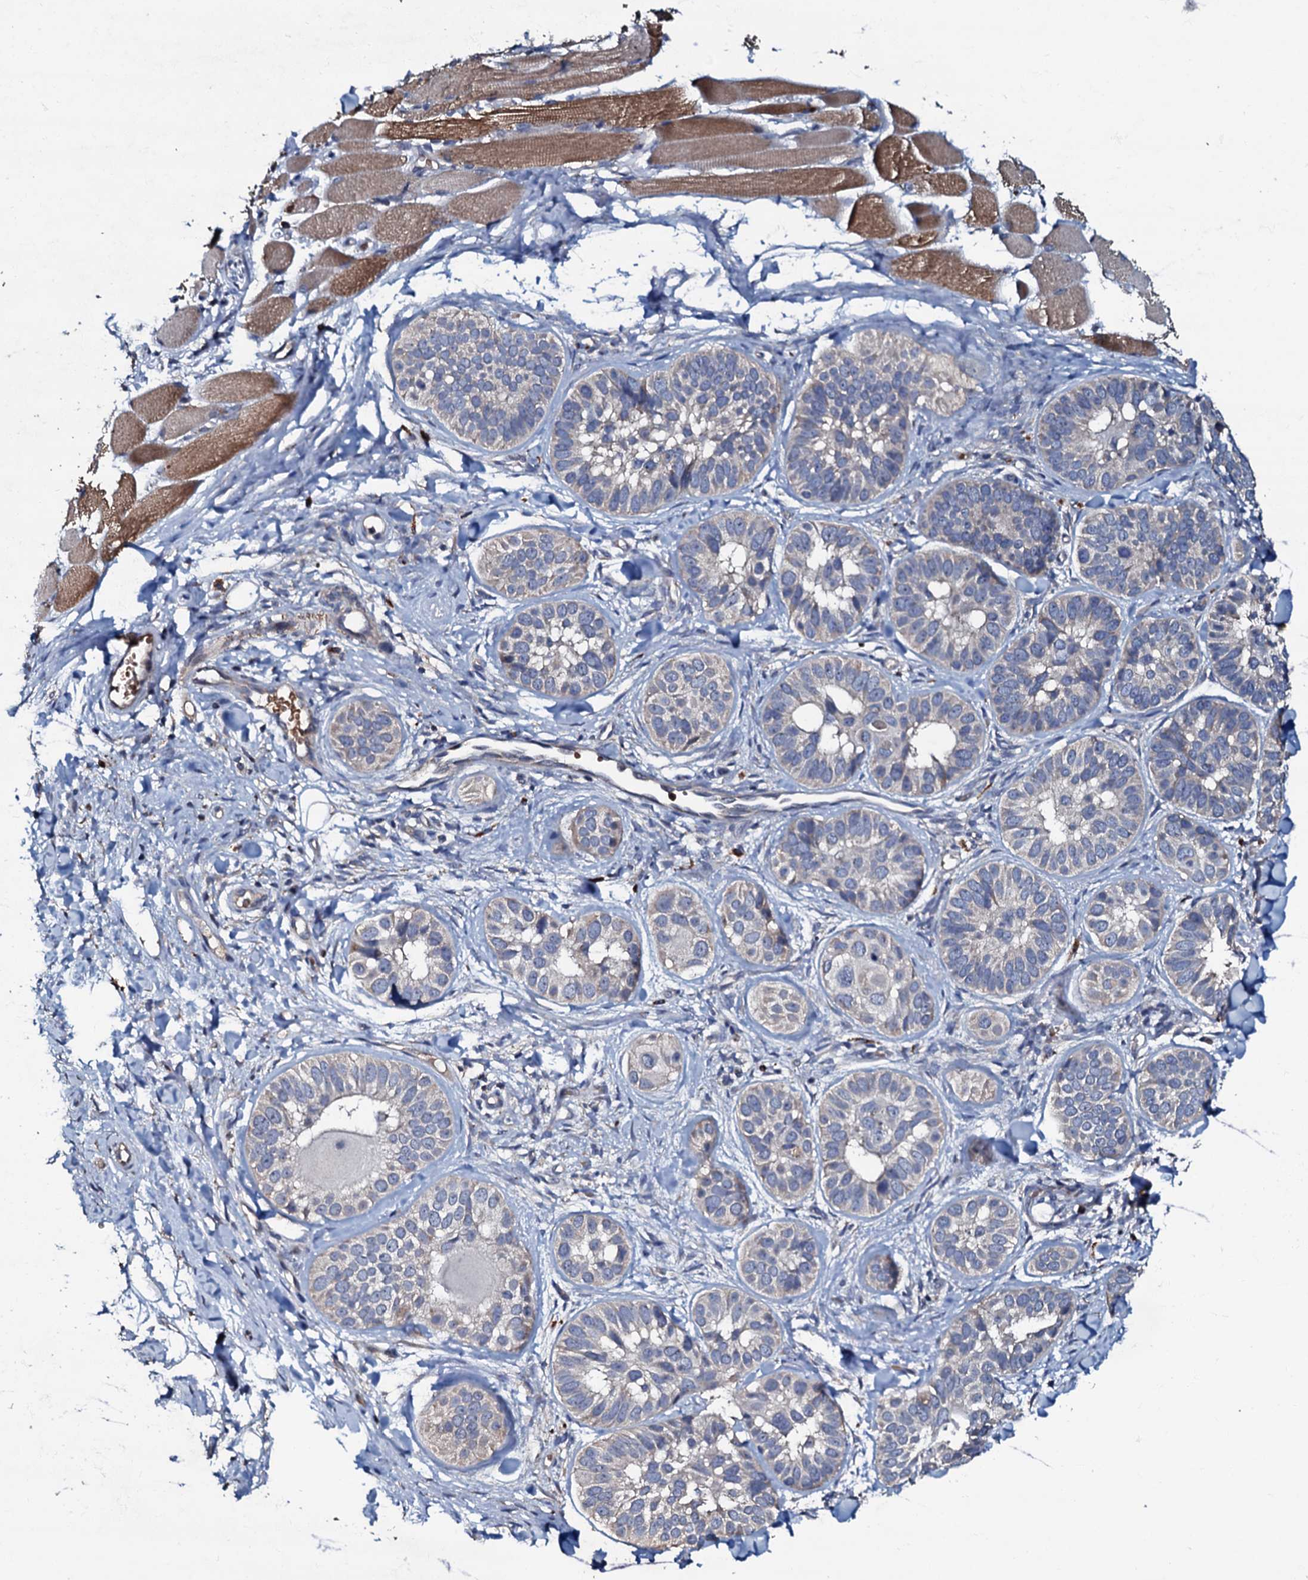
{"staining": {"intensity": "negative", "quantity": "none", "location": "none"}, "tissue": "skin cancer", "cell_type": "Tumor cells", "image_type": "cancer", "snomed": [{"axis": "morphology", "description": "Basal cell carcinoma"}, {"axis": "topography", "description": "Skin"}], "caption": "Immunohistochemistry (IHC) photomicrograph of neoplastic tissue: human basal cell carcinoma (skin) stained with DAB (3,3'-diaminobenzidine) reveals no significant protein staining in tumor cells.", "gene": "CPNE2", "patient": {"sex": "male", "age": 62}}